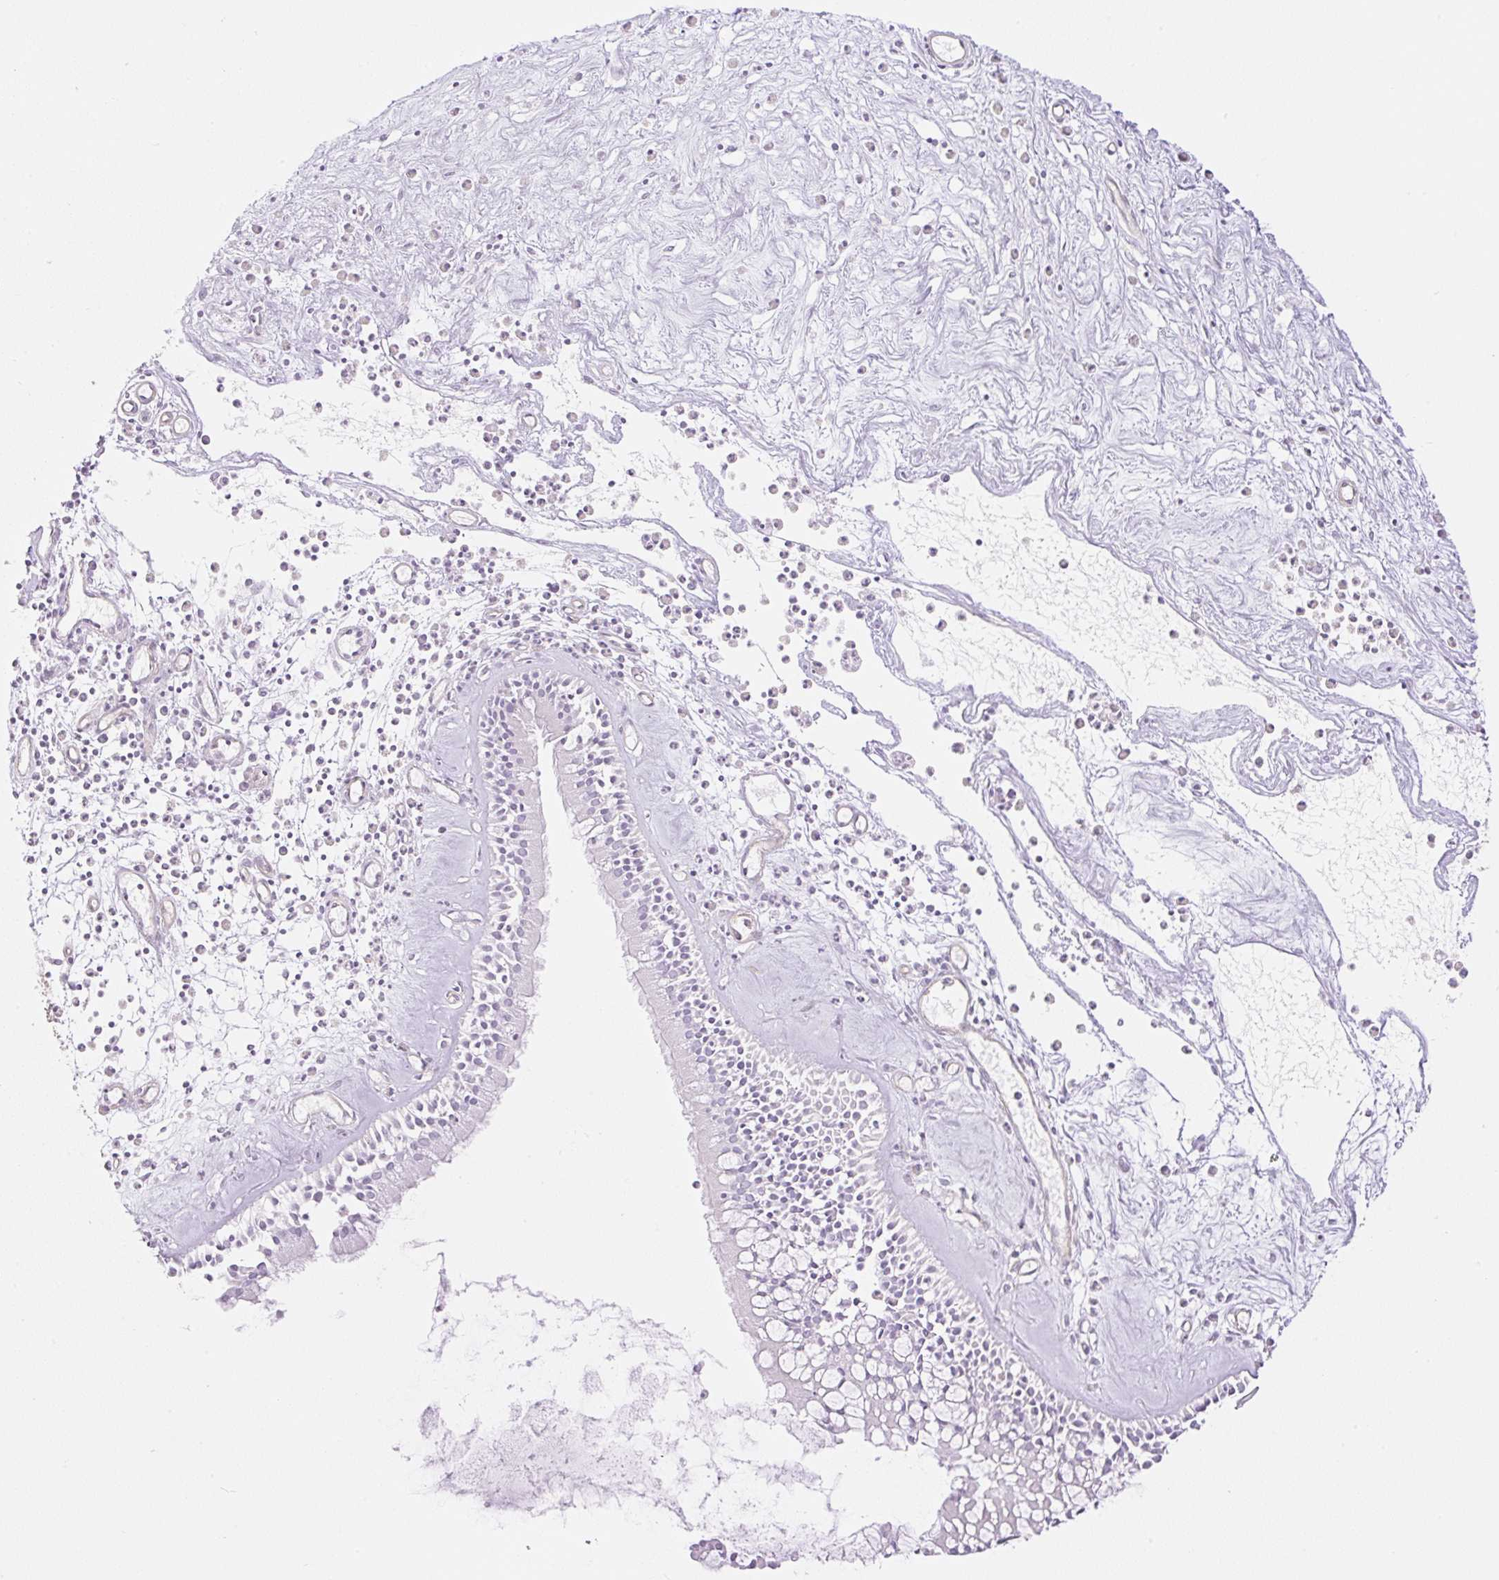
{"staining": {"intensity": "negative", "quantity": "none", "location": "none"}, "tissue": "nasopharynx", "cell_type": "Respiratory epithelial cells", "image_type": "normal", "snomed": [{"axis": "morphology", "description": "Normal tissue, NOS"}, {"axis": "morphology", "description": "Inflammation, NOS"}, {"axis": "topography", "description": "Nasopharynx"}], "caption": "Nasopharynx was stained to show a protein in brown. There is no significant expression in respiratory epithelial cells.", "gene": "EHD1", "patient": {"sex": "male", "age": 61}}